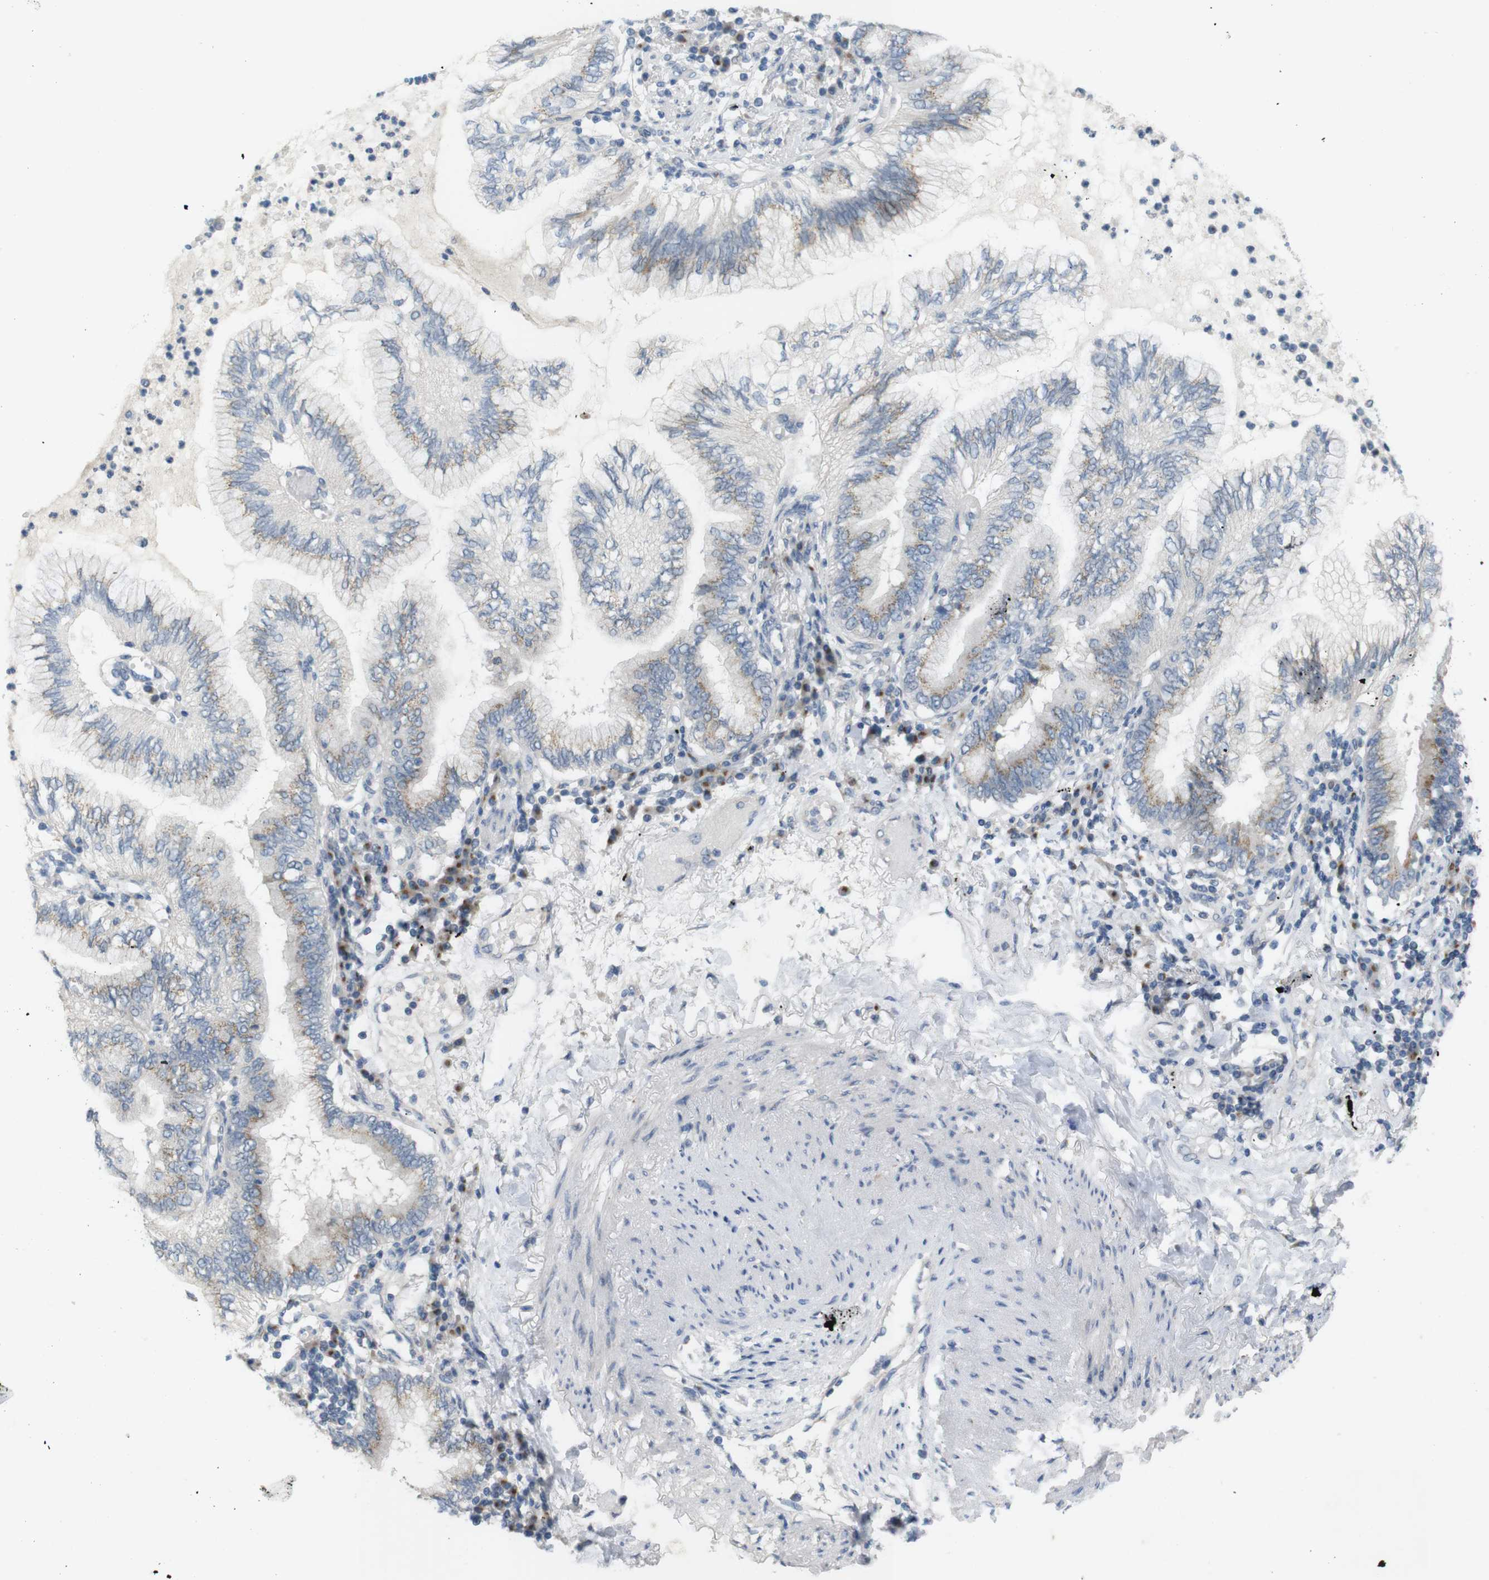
{"staining": {"intensity": "weak", "quantity": "25%-75%", "location": "cytoplasmic/membranous"}, "tissue": "lung cancer", "cell_type": "Tumor cells", "image_type": "cancer", "snomed": [{"axis": "morphology", "description": "Normal tissue, NOS"}, {"axis": "morphology", "description": "Adenocarcinoma, NOS"}, {"axis": "topography", "description": "Bronchus"}, {"axis": "topography", "description": "Lung"}], "caption": "This is an image of immunohistochemistry (IHC) staining of adenocarcinoma (lung), which shows weak expression in the cytoplasmic/membranous of tumor cells.", "gene": "YIPF3", "patient": {"sex": "female", "age": 70}}